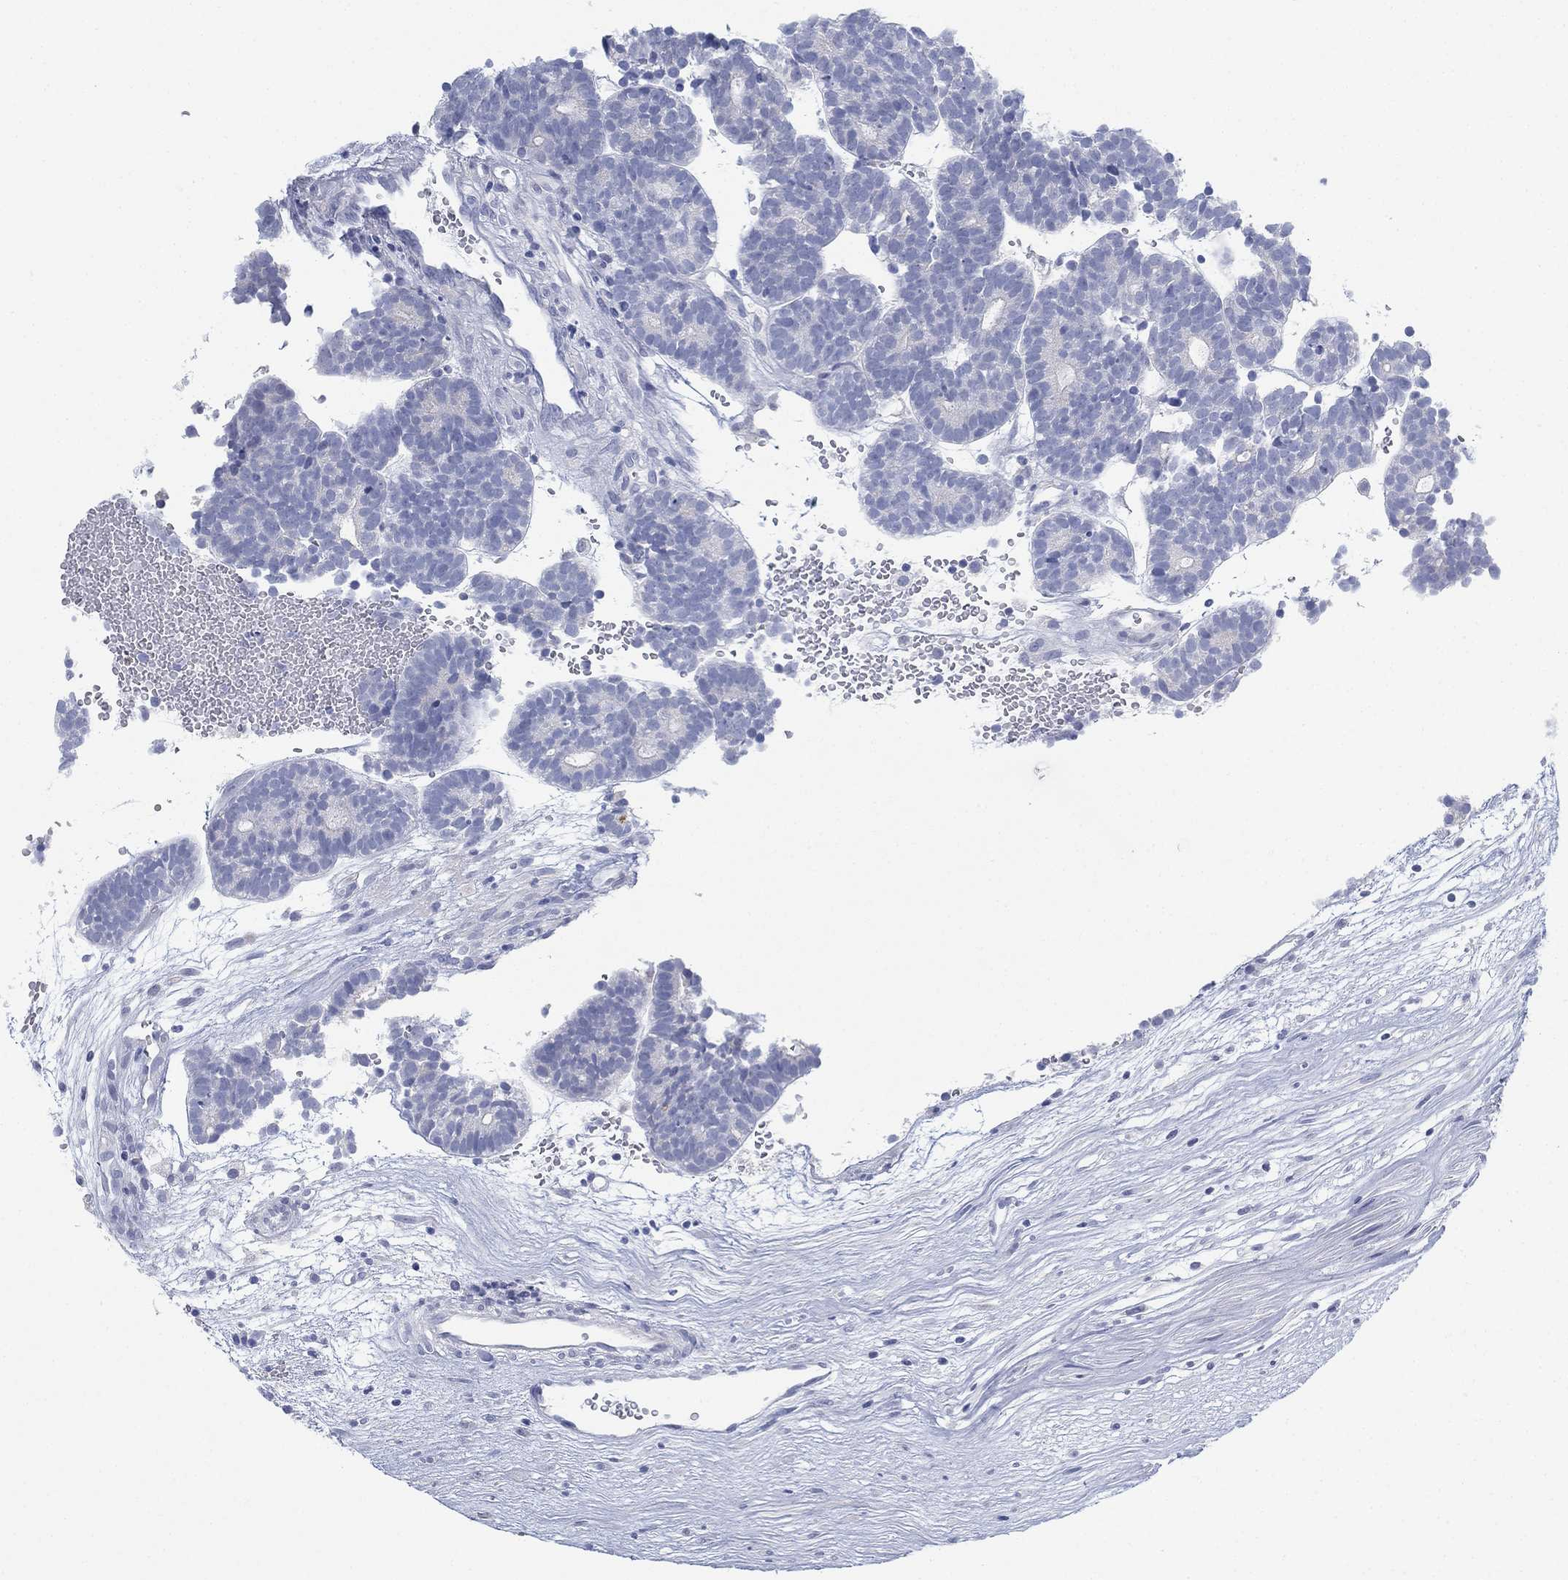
{"staining": {"intensity": "negative", "quantity": "none", "location": "none"}, "tissue": "head and neck cancer", "cell_type": "Tumor cells", "image_type": "cancer", "snomed": [{"axis": "morphology", "description": "Adenocarcinoma, NOS"}, {"axis": "topography", "description": "Head-Neck"}], "caption": "Immunohistochemistry (IHC) micrograph of neoplastic tissue: head and neck cancer stained with DAB (3,3'-diaminobenzidine) shows no significant protein expression in tumor cells.", "gene": "GCNA", "patient": {"sex": "female", "age": 81}}